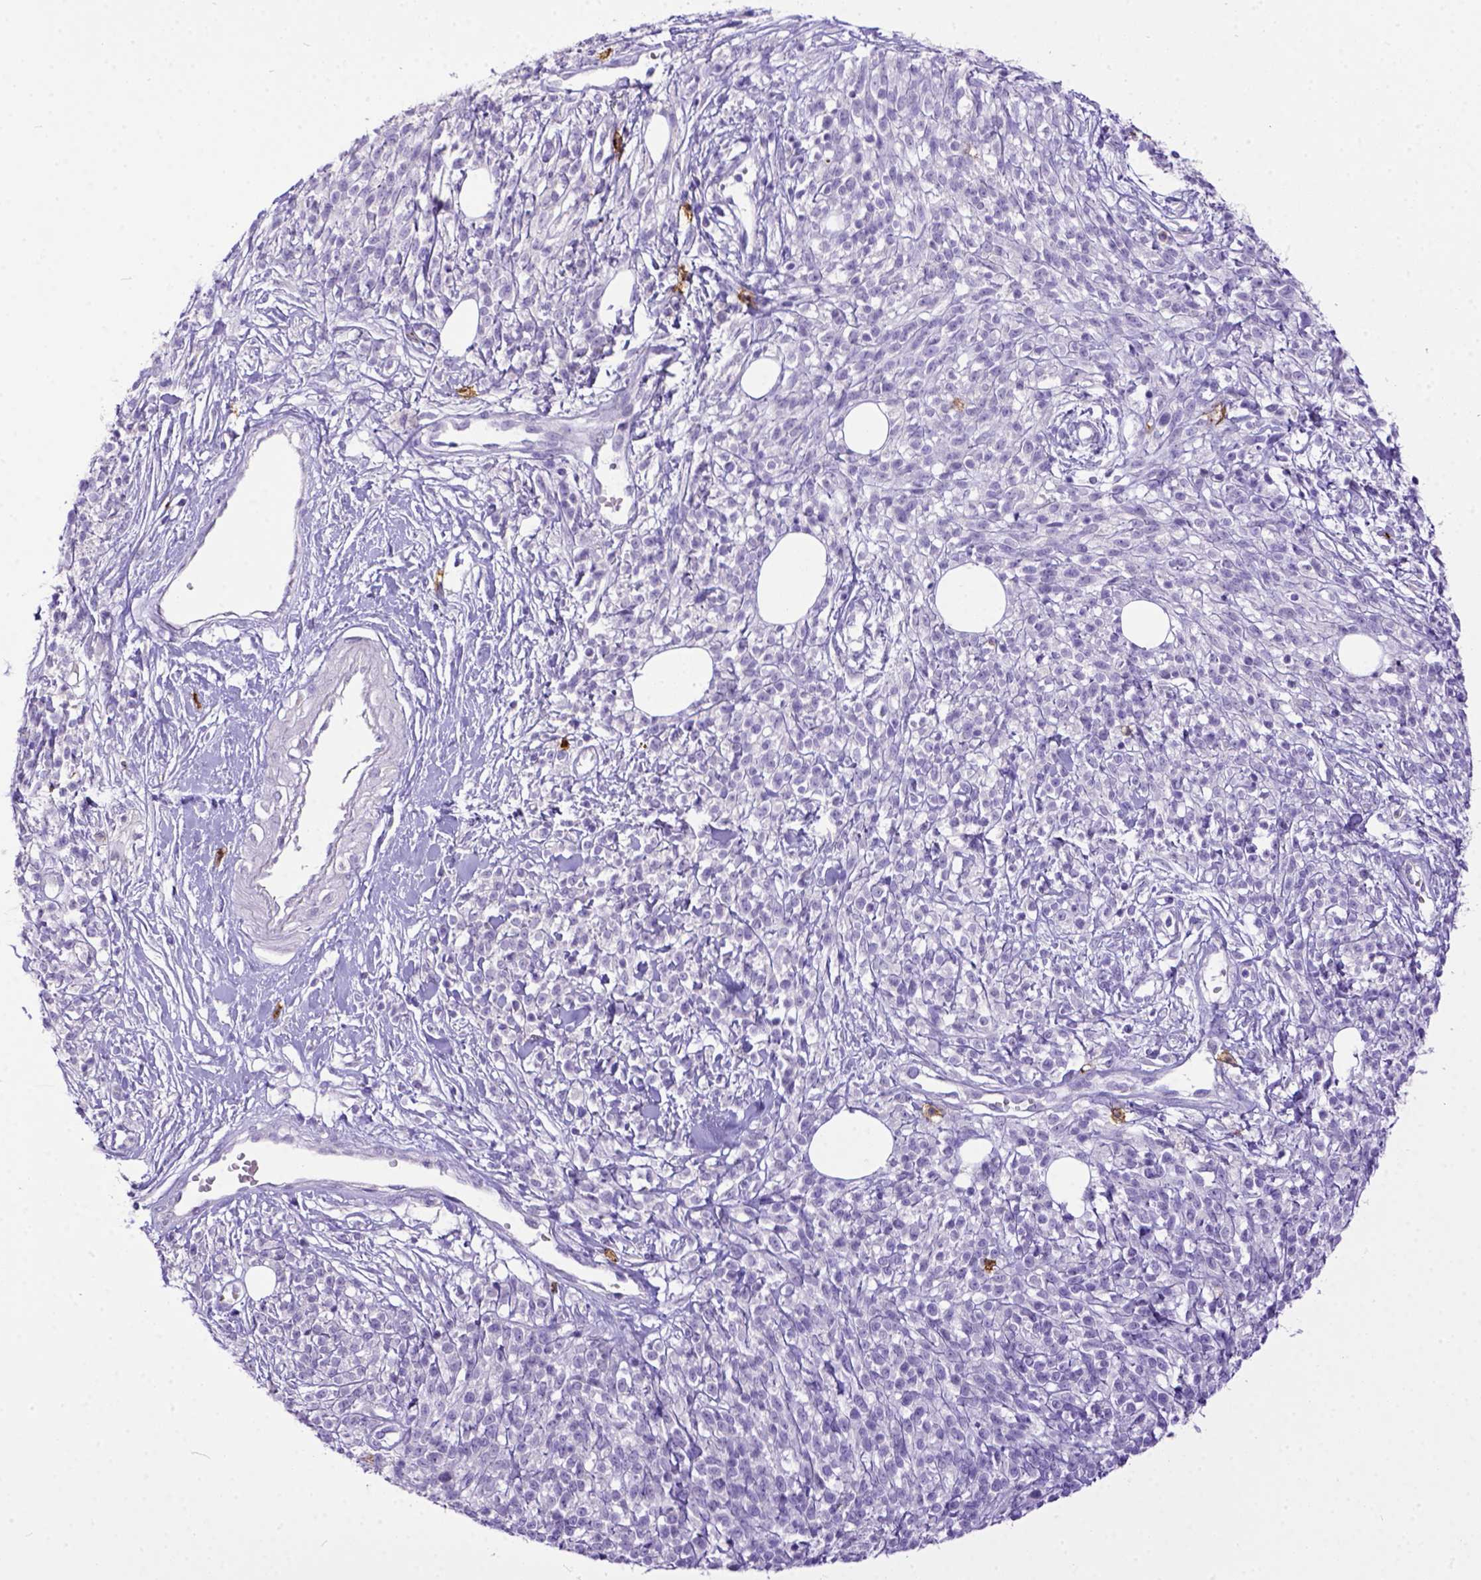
{"staining": {"intensity": "negative", "quantity": "none", "location": "none"}, "tissue": "melanoma", "cell_type": "Tumor cells", "image_type": "cancer", "snomed": [{"axis": "morphology", "description": "Malignant melanoma, NOS"}, {"axis": "topography", "description": "Skin"}, {"axis": "topography", "description": "Skin of trunk"}], "caption": "DAB (3,3'-diaminobenzidine) immunohistochemical staining of human malignant melanoma displays no significant expression in tumor cells.", "gene": "KIT", "patient": {"sex": "male", "age": 74}}